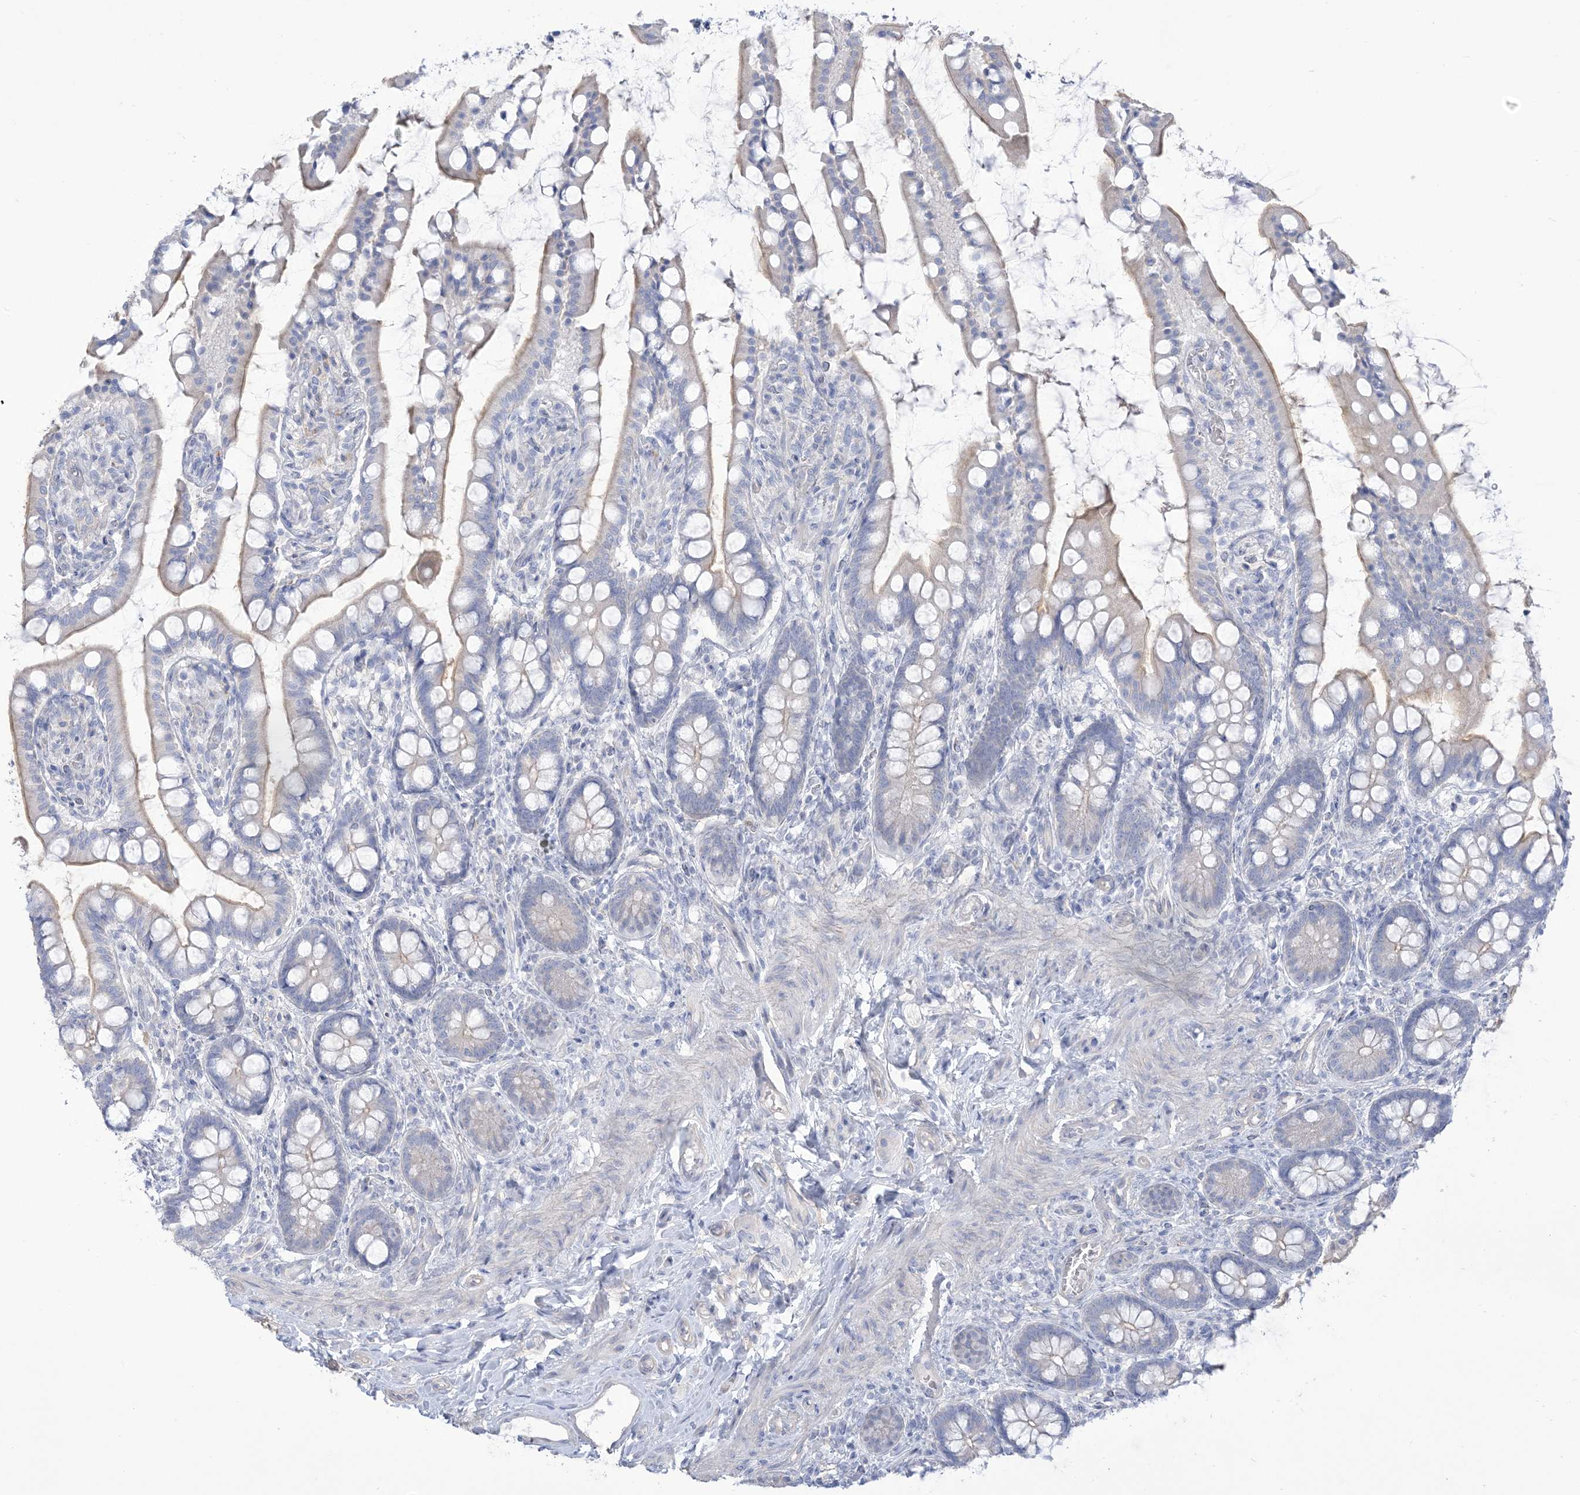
{"staining": {"intensity": "moderate", "quantity": "<25%", "location": "cytoplasmic/membranous"}, "tissue": "small intestine", "cell_type": "Glandular cells", "image_type": "normal", "snomed": [{"axis": "morphology", "description": "Normal tissue, NOS"}, {"axis": "topography", "description": "Small intestine"}], "caption": "Immunohistochemistry (IHC) staining of normal small intestine, which exhibits low levels of moderate cytoplasmic/membranous positivity in approximately <25% of glandular cells indicating moderate cytoplasmic/membranous protein expression. The staining was performed using DAB (3,3'-diaminobenzidine) (brown) for protein detection and nuclei were counterstained in hematoxylin (blue).", "gene": "MTHFD2L", "patient": {"sex": "male", "age": 52}}